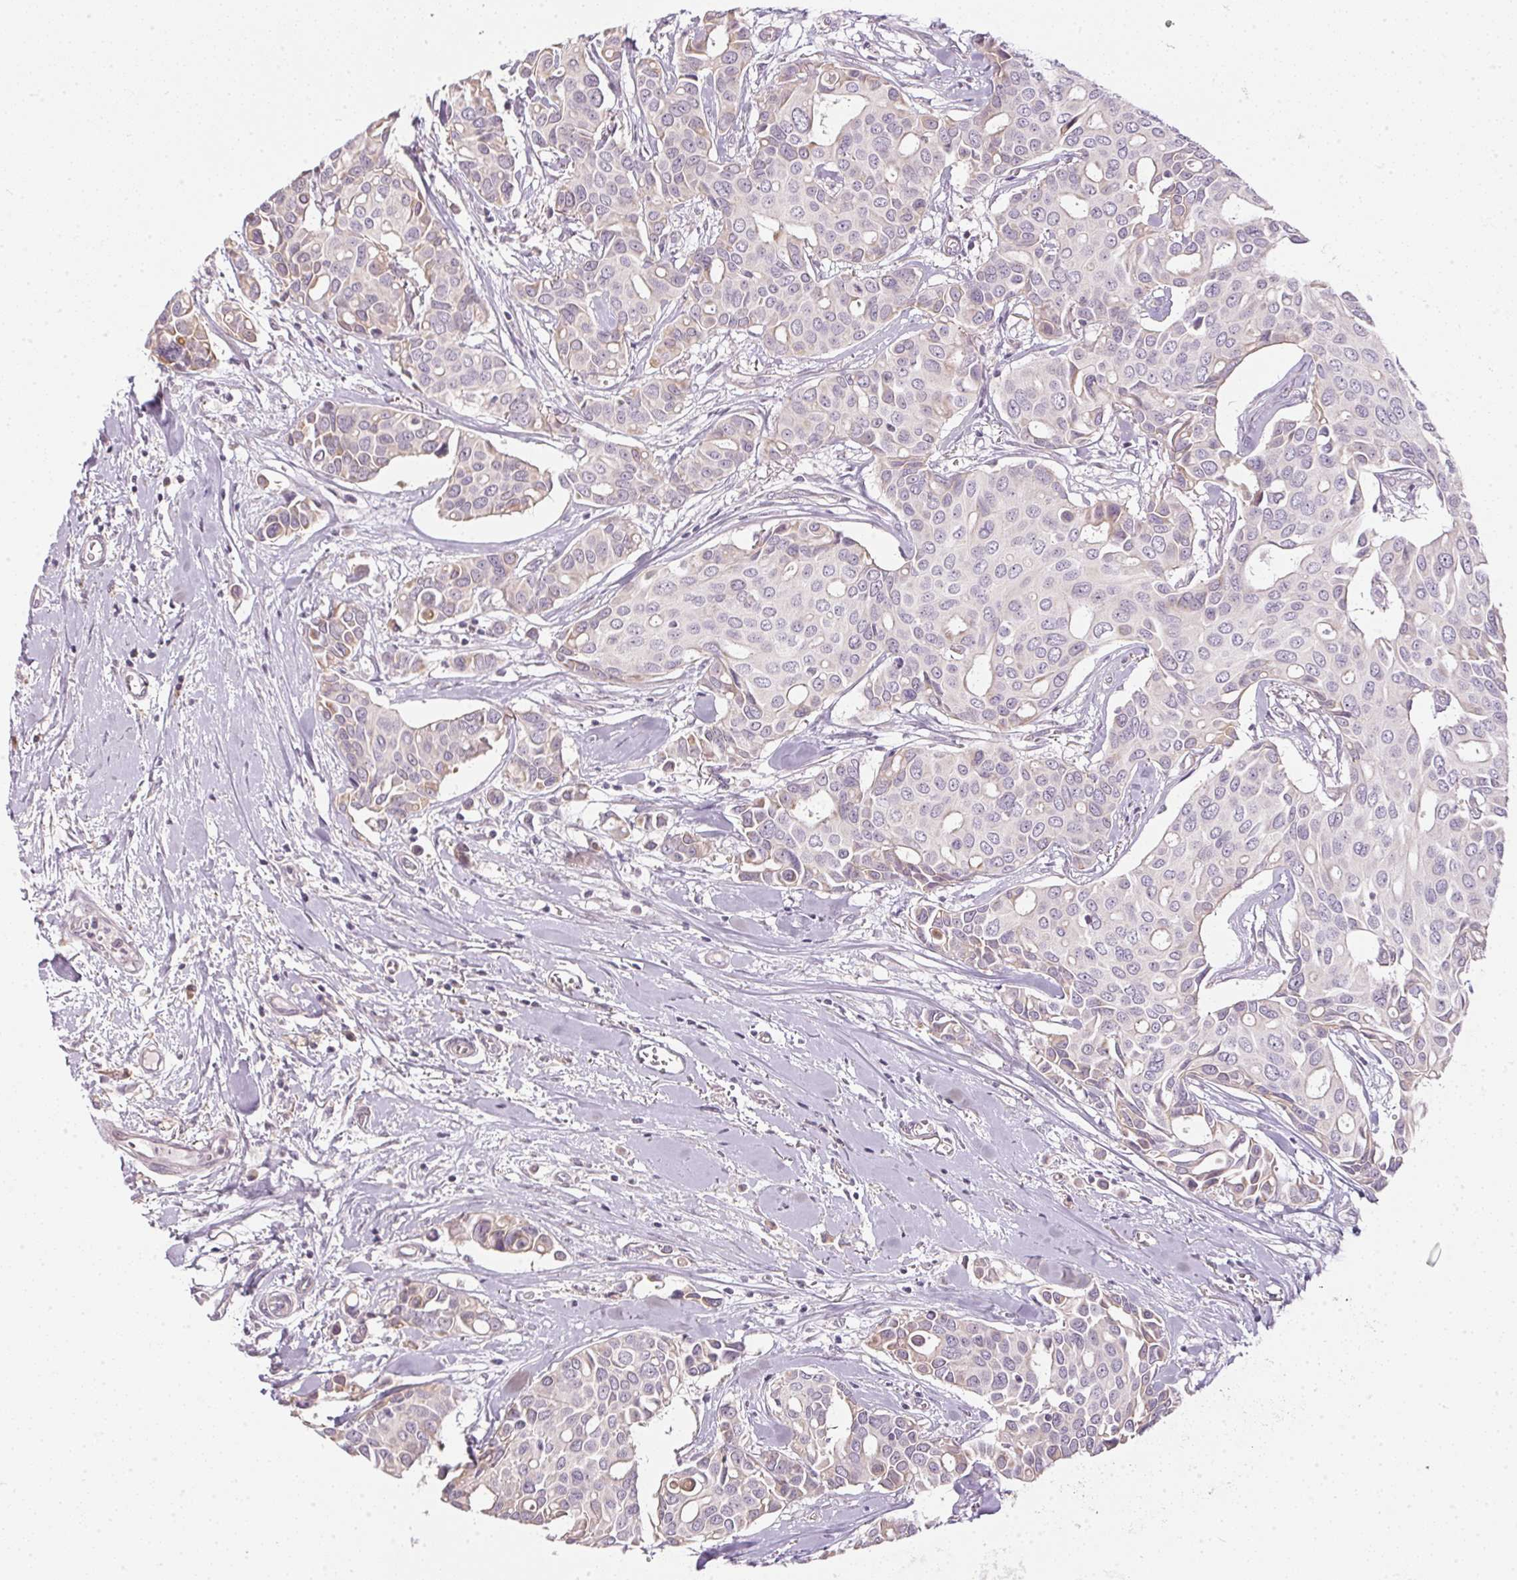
{"staining": {"intensity": "negative", "quantity": "none", "location": "none"}, "tissue": "breast cancer", "cell_type": "Tumor cells", "image_type": "cancer", "snomed": [{"axis": "morphology", "description": "Duct carcinoma"}, {"axis": "topography", "description": "Breast"}], "caption": "High magnification brightfield microscopy of breast cancer (infiltrating ductal carcinoma) stained with DAB (3,3'-diaminobenzidine) (brown) and counterstained with hematoxylin (blue): tumor cells show no significant staining.", "gene": "TTC23L", "patient": {"sex": "female", "age": 54}}